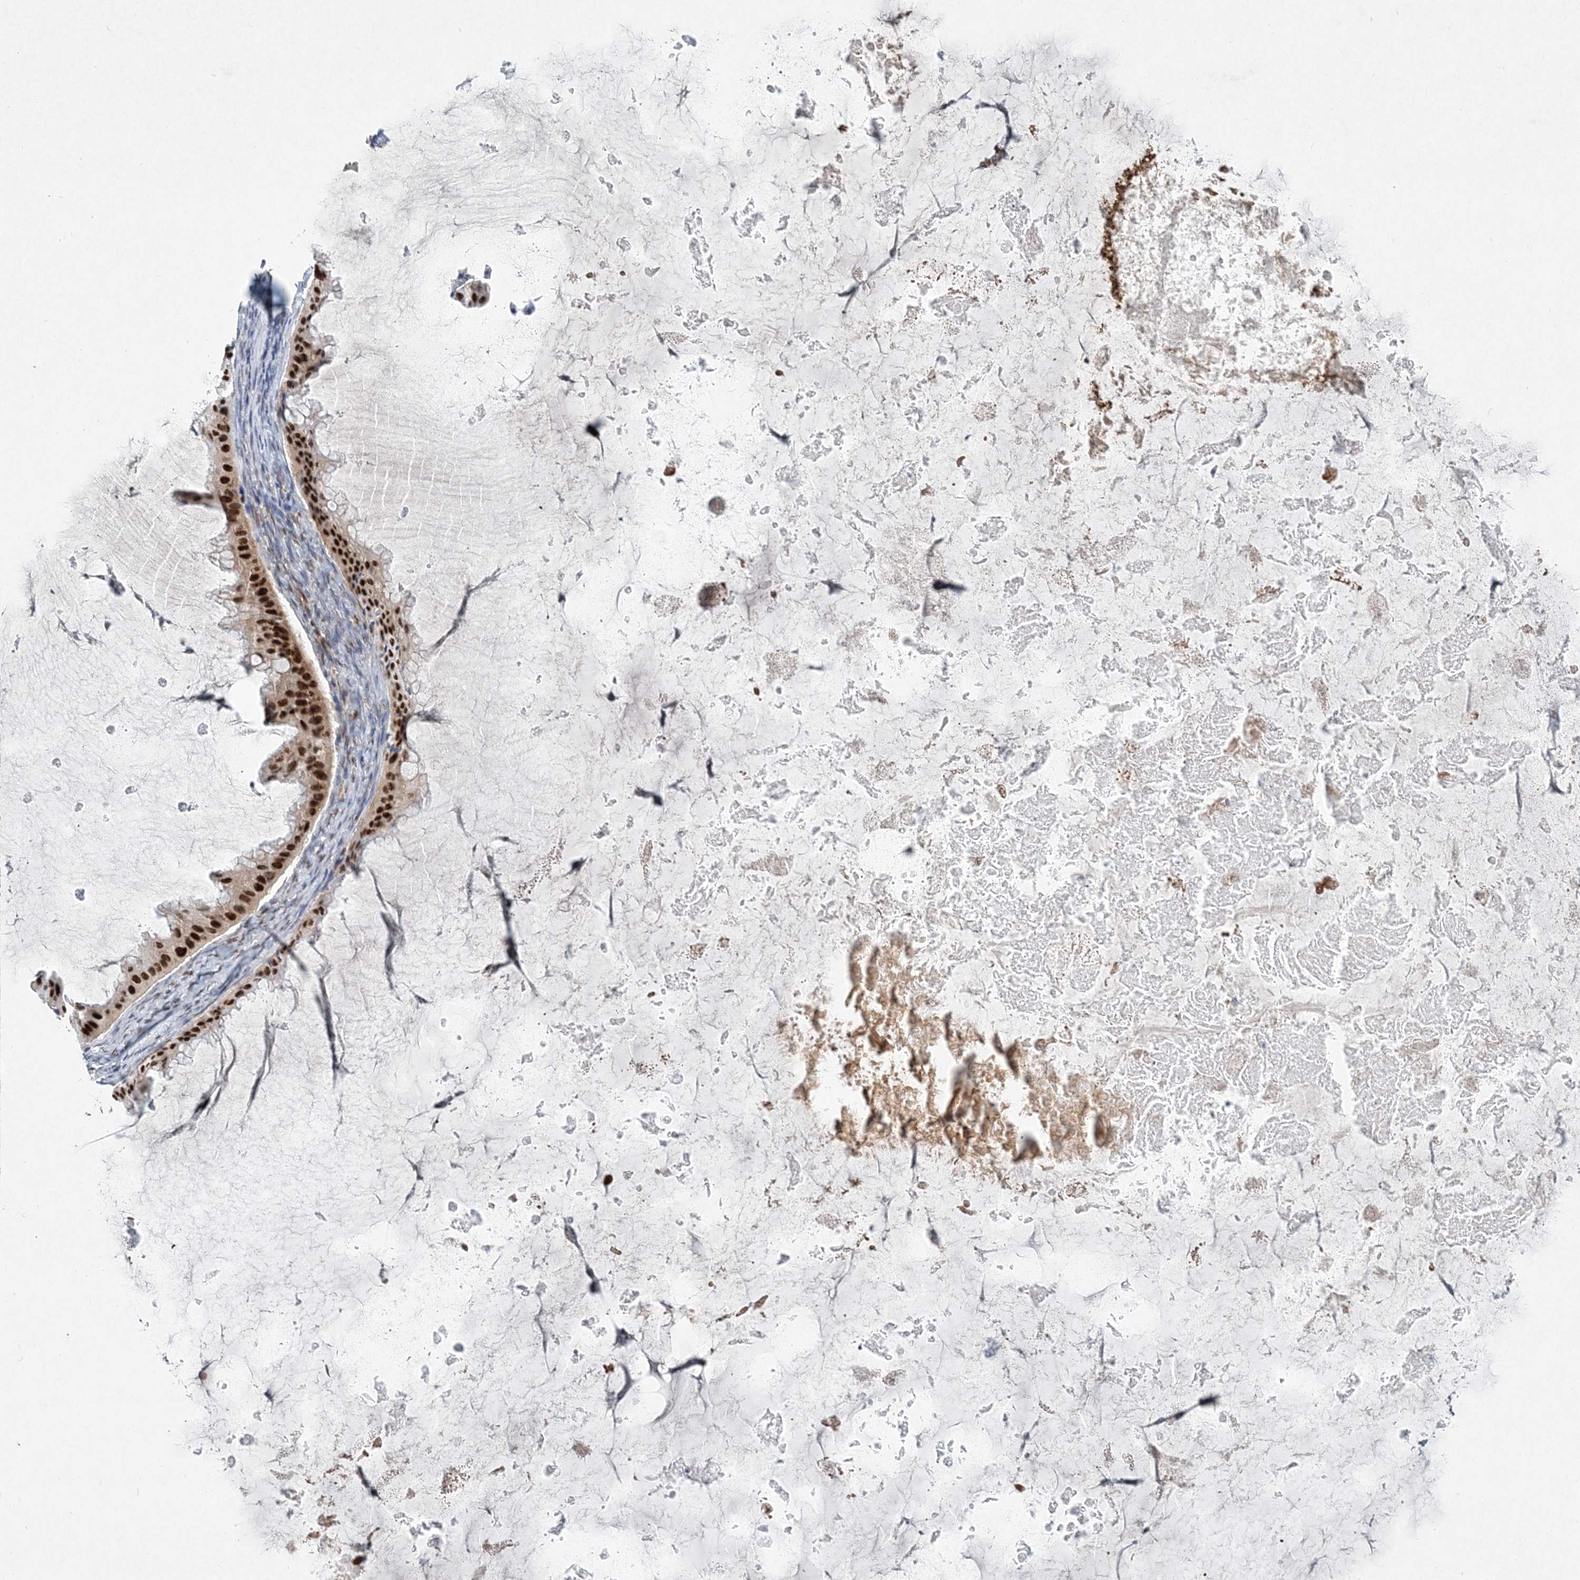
{"staining": {"intensity": "strong", "quantity": ">75%", "location": "nuclear"}, "tissue": "ovarian cancer", "cell_type": "Tumor cells", "image_type": "cancer", "snomed": [{"axis": "morphology", "description": "Cystadenocarcinoma, mucinous, NOS"}, {"axis": "topography", "description": "Ovary"}], "caption": "The image shows staining of mucinous cystadenocarcinoma (ovarian), revealing strong nuclear protein staining (brown color) within tumor cells.", "gene": "KPNA4", "patient": {"sex": "female", "age": 61}}